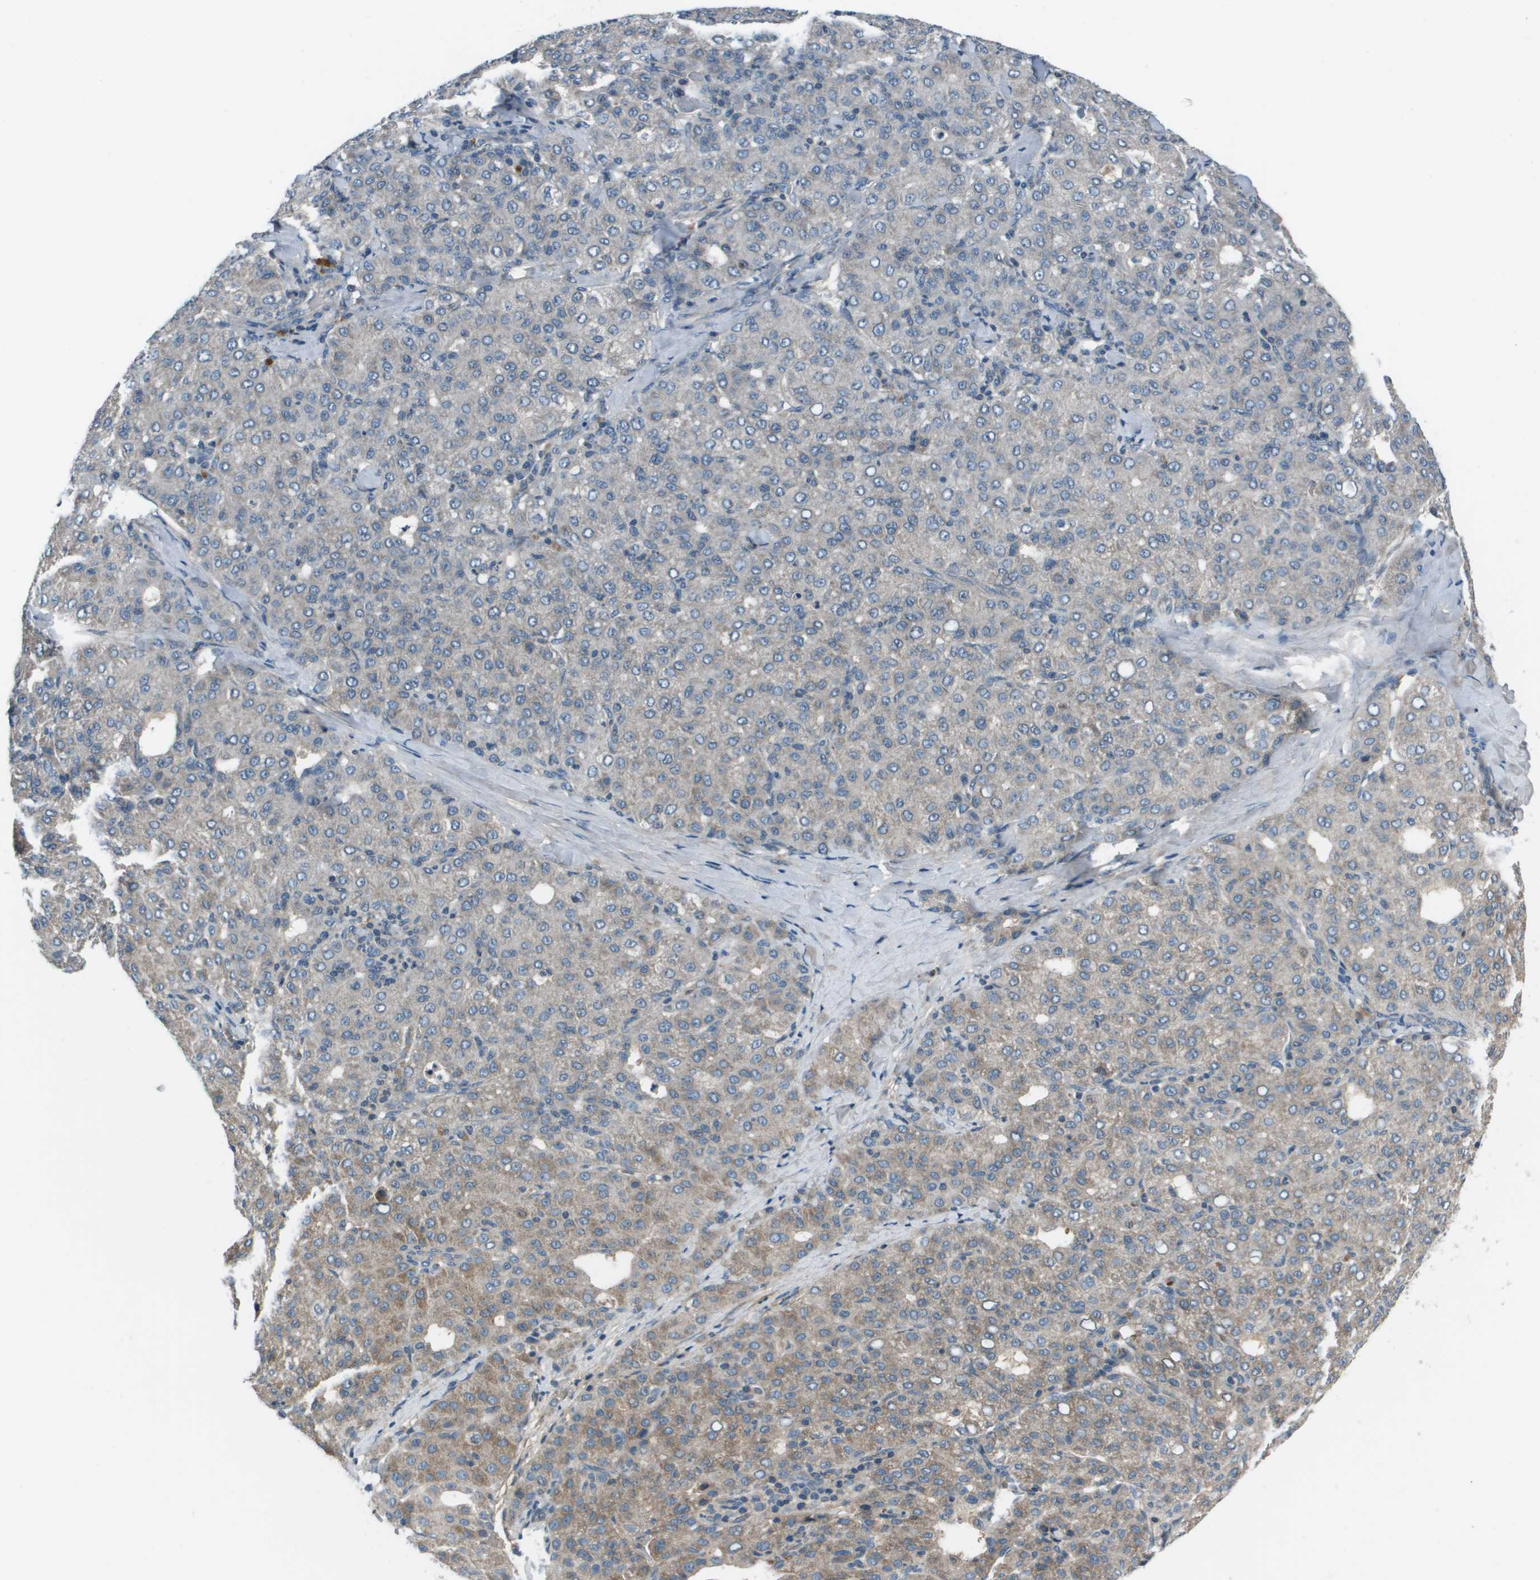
{"staining": {"intensity": "negative", "quantity": "none", "location": "none"}, "tissue": "liver cancer", "cell_type": "Tumor cells", "image_type": "cancer", "snomed": [{"axis": "morphology", "description": "Carcinoma, Hepatocellular, NOS"}, {"axis": "topography", "description": "Liver"}], "caption": "Immunohistochemistry of liver cancer exhibits no positivity in tumor cells. Brightfield microscopy of immunohistochemistry (IHC) stained with DAB (3,3'-diaminobenzidine) (brown) and hematoxylin (blue), captured at high magnification.", "gene": "PCOLCE", "patient": {"sex": "male", "age": 65}}